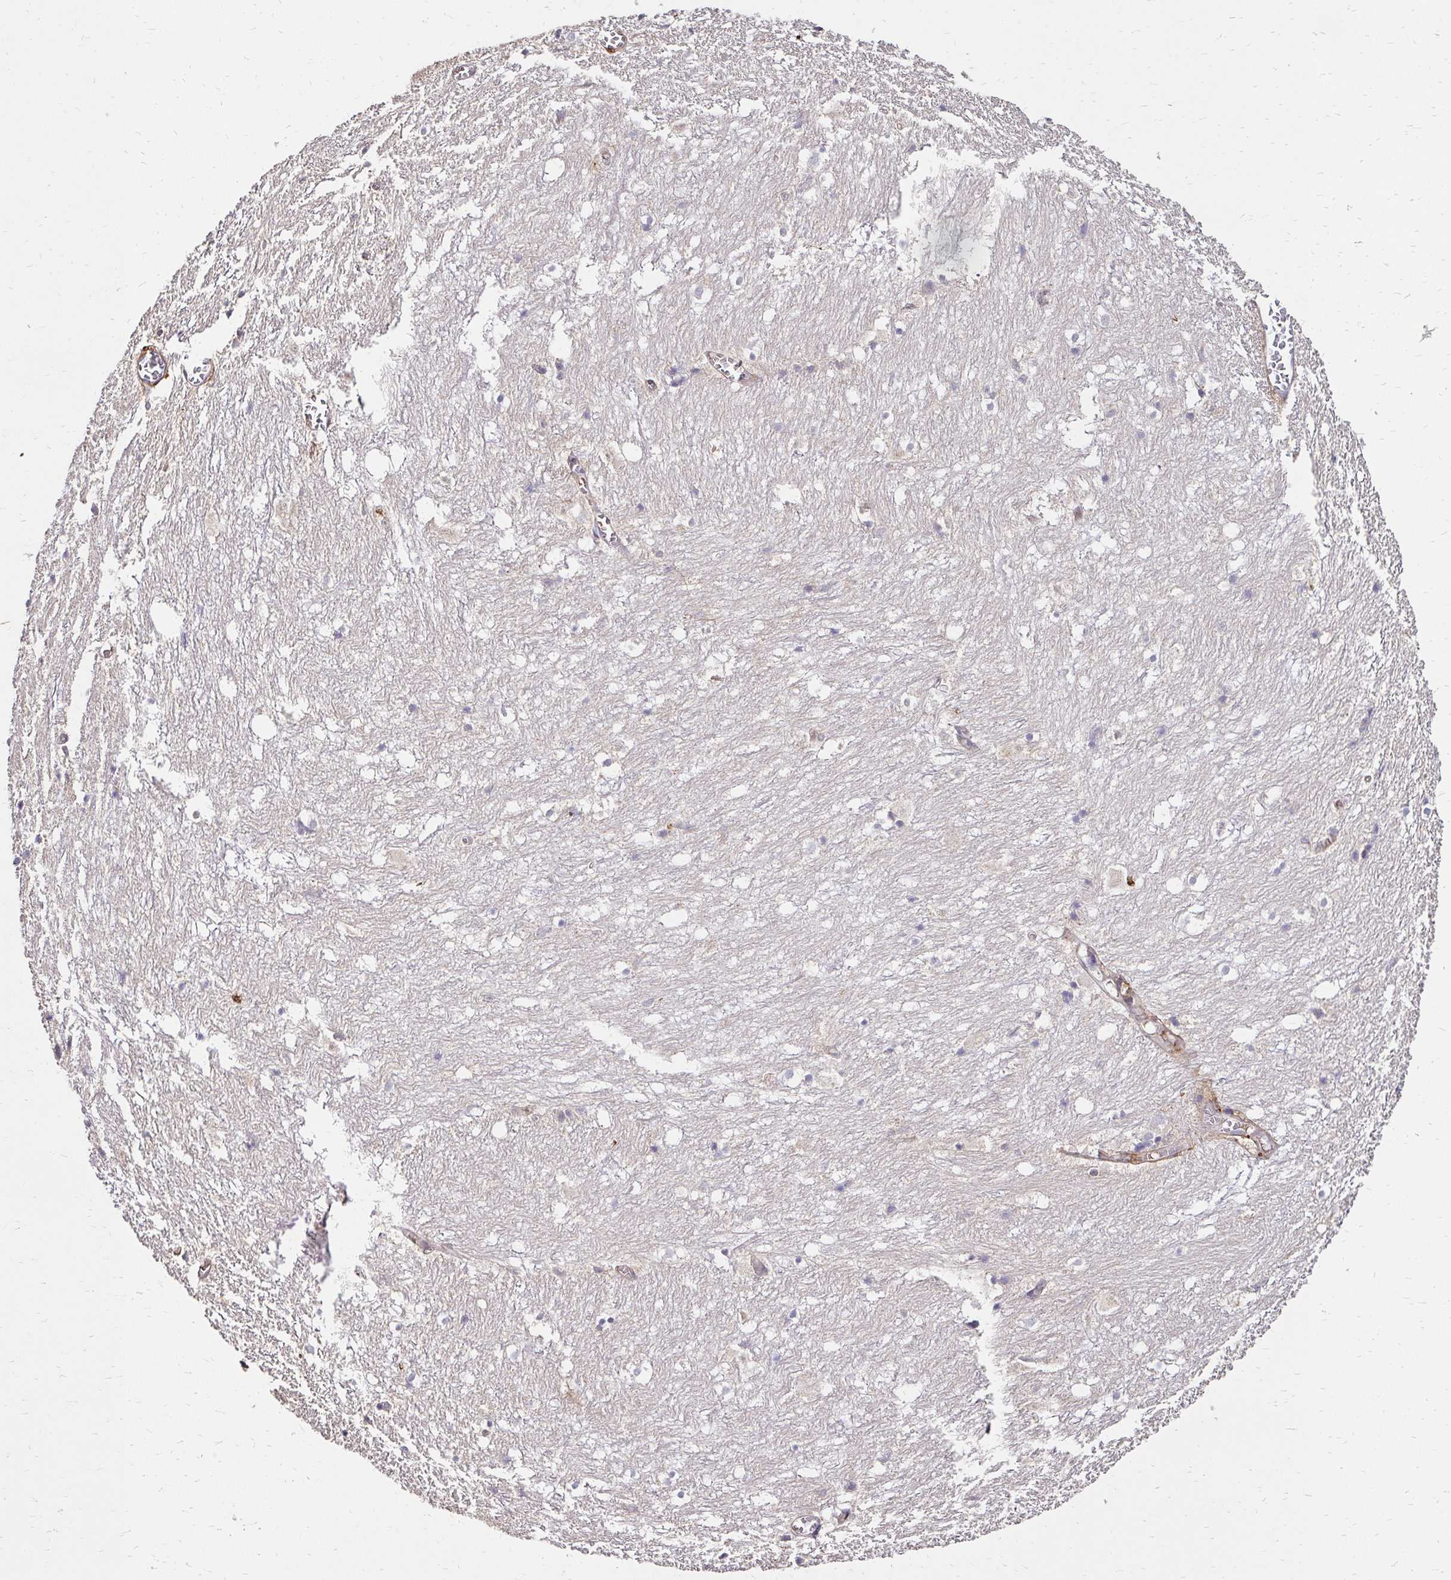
{"staining": {"intensity": "negative", "quantity": "none", "location": "none"}, "tissue": "hippocampus", "cell_type": "Glial cells", "image_type": "normal", "snomed": [{"axis": "morphology", "description": "Normal tissue, NOS"}, {"axis": "topography", "description": "Hippocampus"}], "caption": "DAB (3,3'-diaminobenzidine) immunohistochemical staining of normal human hippocampus demonstrates no significant expression in glial cells.", "gene": "IDUA", "patient": {"sex": "female", "age": 52}}